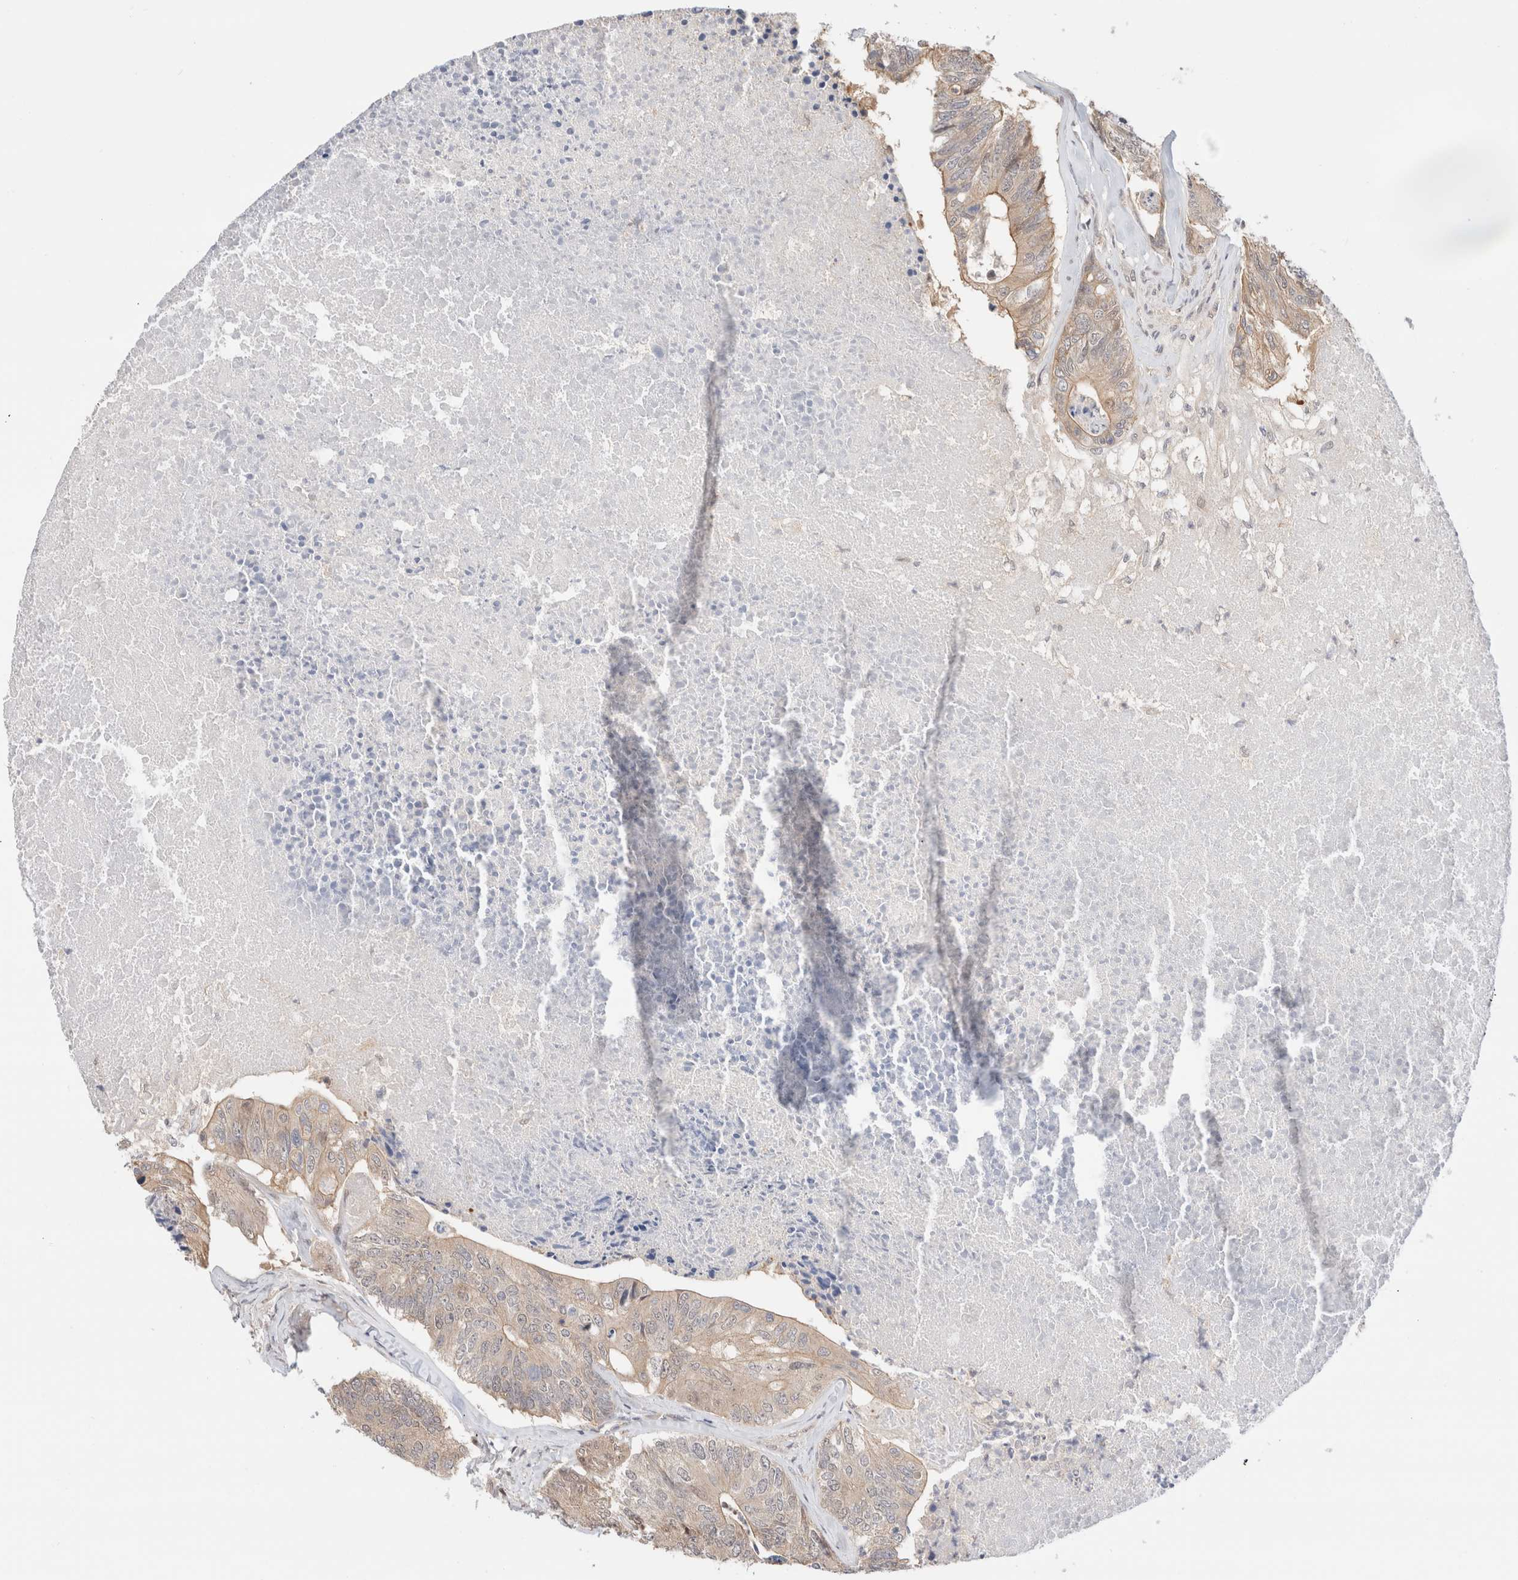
{"staining": {"intensity": "weak", "quantity": ">75%", "location": "cytoplasmic/membranous"}, "tissue": "colorectal cancer", "cell_type": "Tumor cells", "image_type": "cancer", "snomed": [{"axis": "morphology", "description": "Adenocarcinoma, NOS"}, {"axis": "topography", "description": "Colon"}], "caption": "The image displays staining of colorectal cancer (adenocarcinoma), revealing weak cytoplasmic/membranous protein expression (brown color) within tumor cells. Nuclei are stained in blue.", "gene": "C17orf97", "patient": {"sex": "female", "age": 67}}